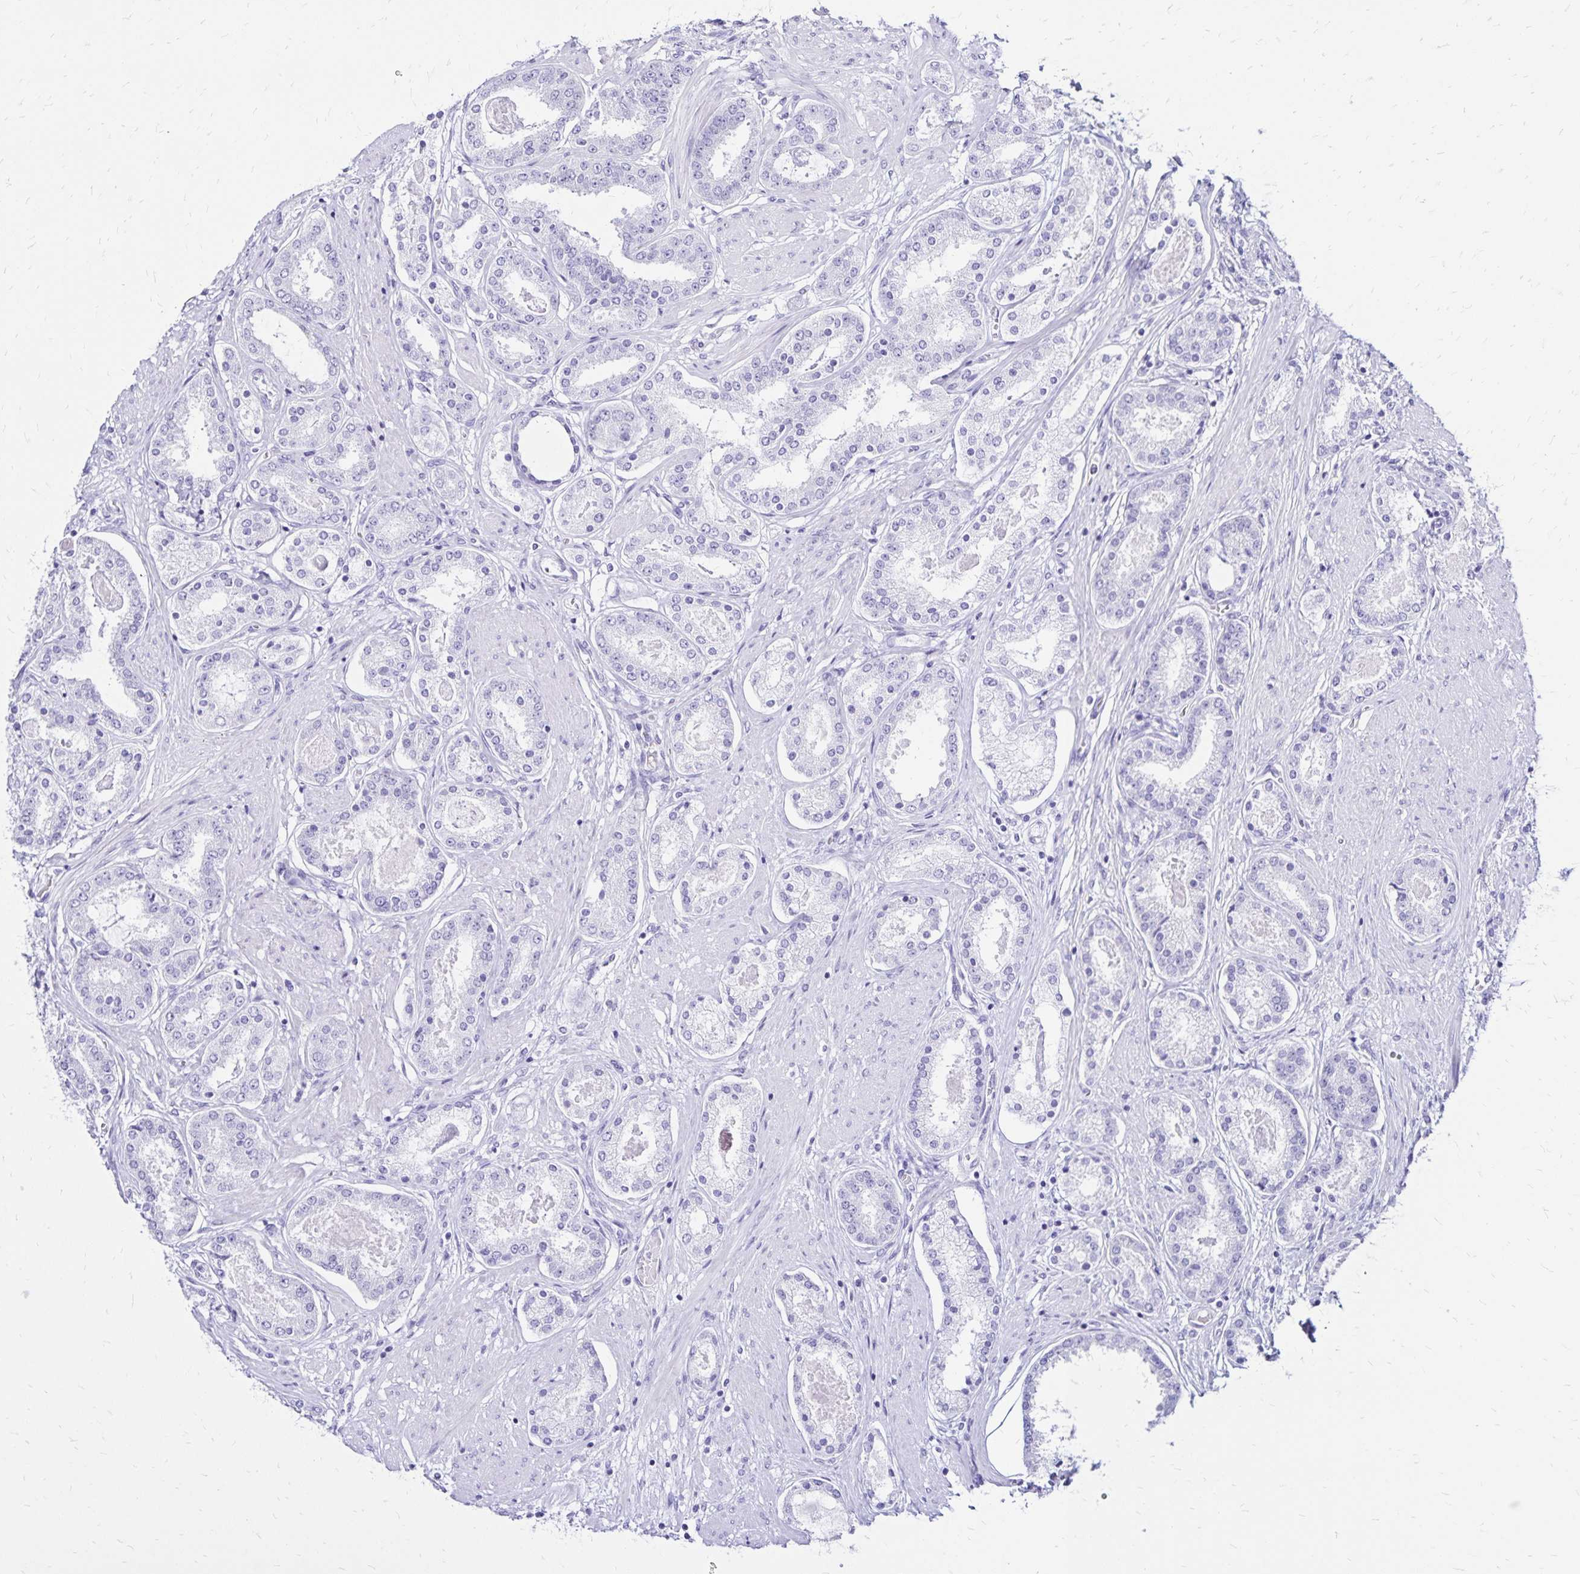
{"staining": {"intensity": "negative", "quantity": "none", "location": "none"}, "tissue": "prostate cancer", "cell_type": "Tumor cells", "image_type": "cancer", "snomed": [{"axis": "morphology", "description": "Adenocarcinoma, High grade"}, {"axis": "topography", "description": "Prostate"}], "caption": "A histopathology image of prostate cancer (high-grade adenocarcinoma) stained for a protein exhibits no brown staining in tumor cells.", "gene": "LIN28B", "patient": {"sex": "male", "age": 63}}